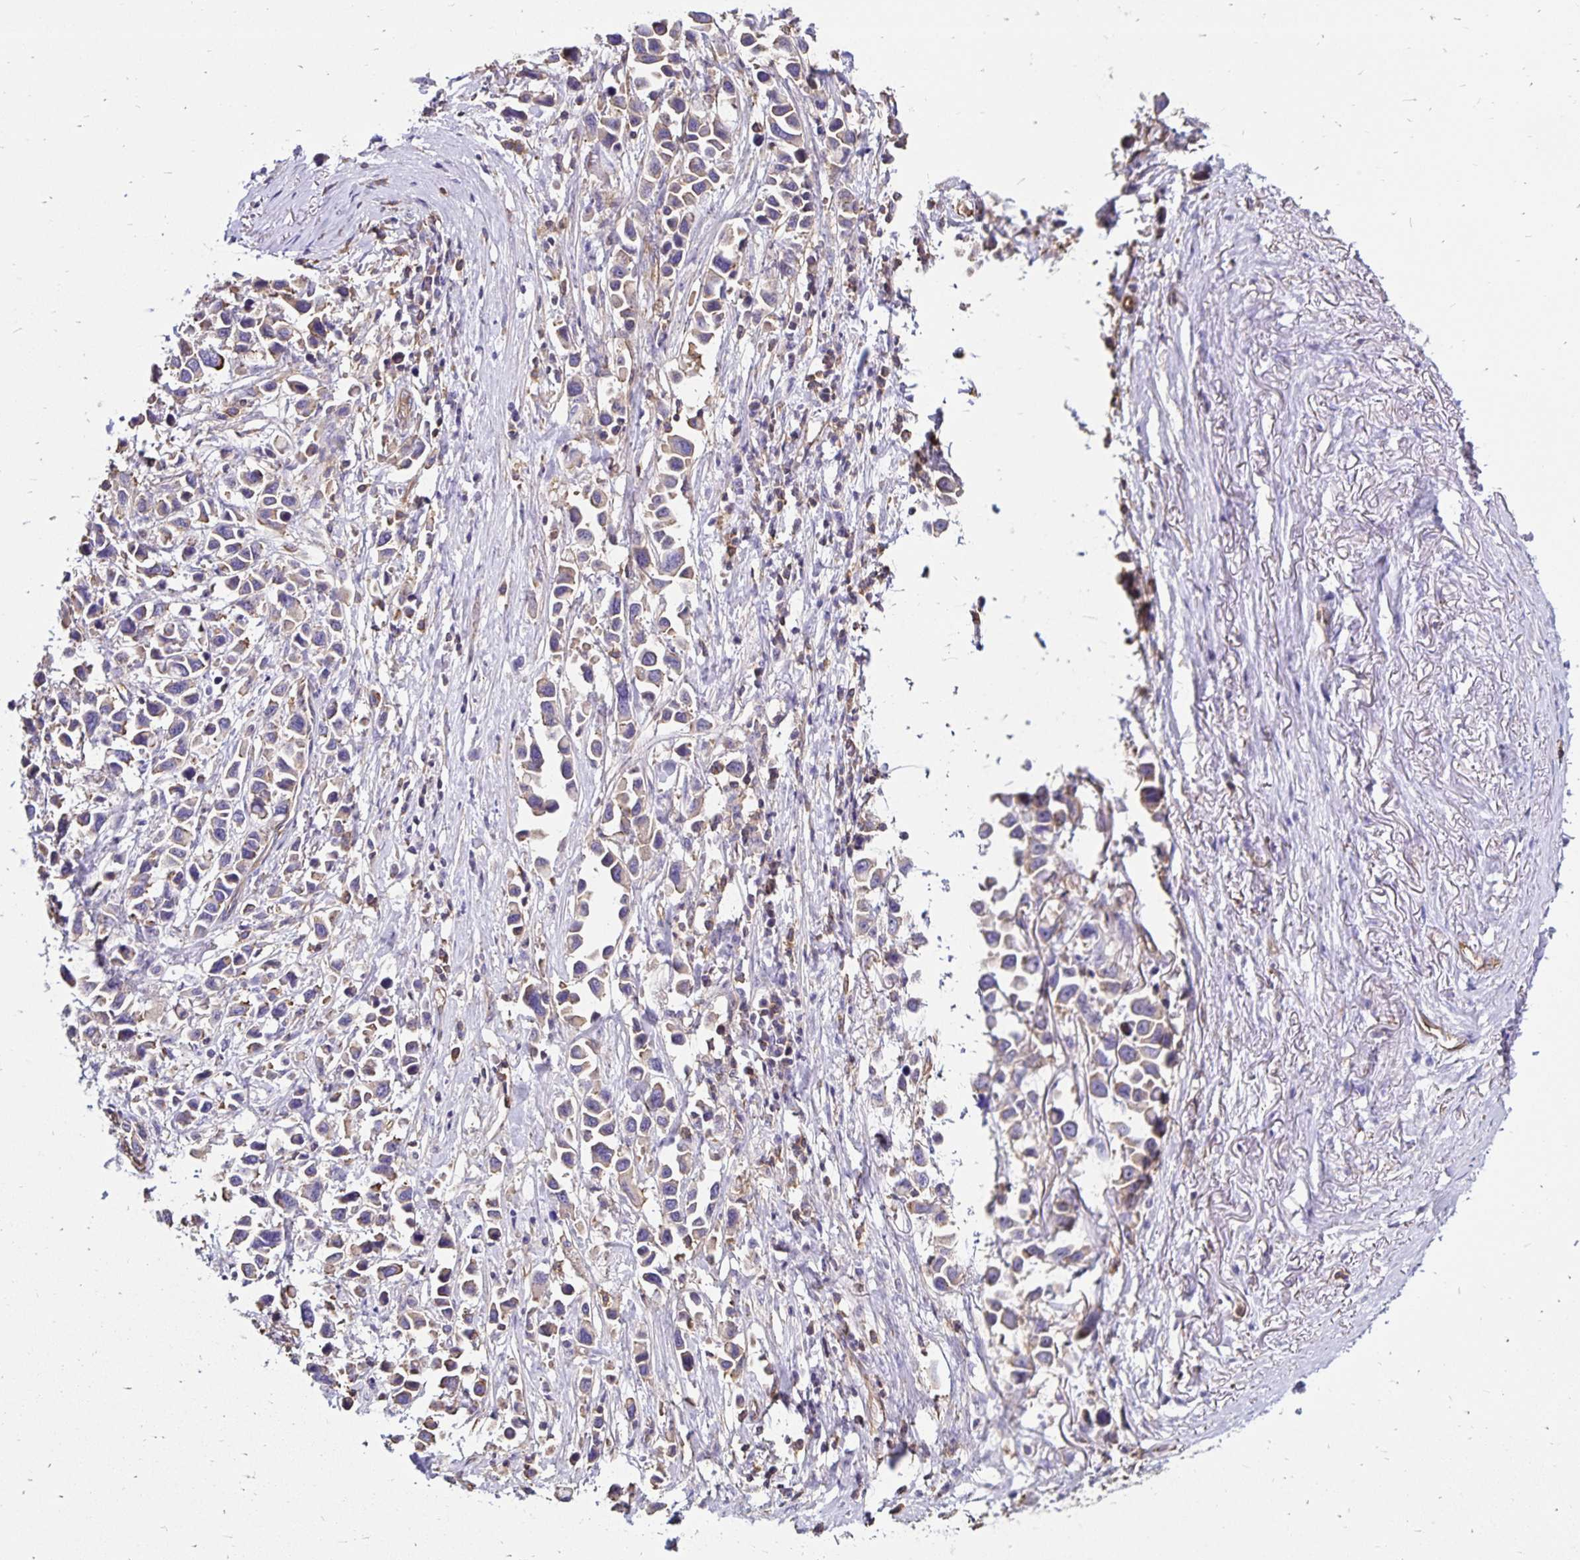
{"staining": {"intensity": "weak", "quantity": "<25%", "location": "cytoplasmic/membranous"}, "tissue": "stomach cancer", "cell_type": "Tumor cells", "image_type": "cancer", "snomed": [{"axis": "morphology", "description": "Adenocarcinoma, NOS"}, {"axis": "topography", "description": "Stomach"}], "caption": "Tumor cells show no significant expression in adenocarcinoma (stomach).", "gene": "RPRML", "patient": {"sex": "female", "age": 81}}